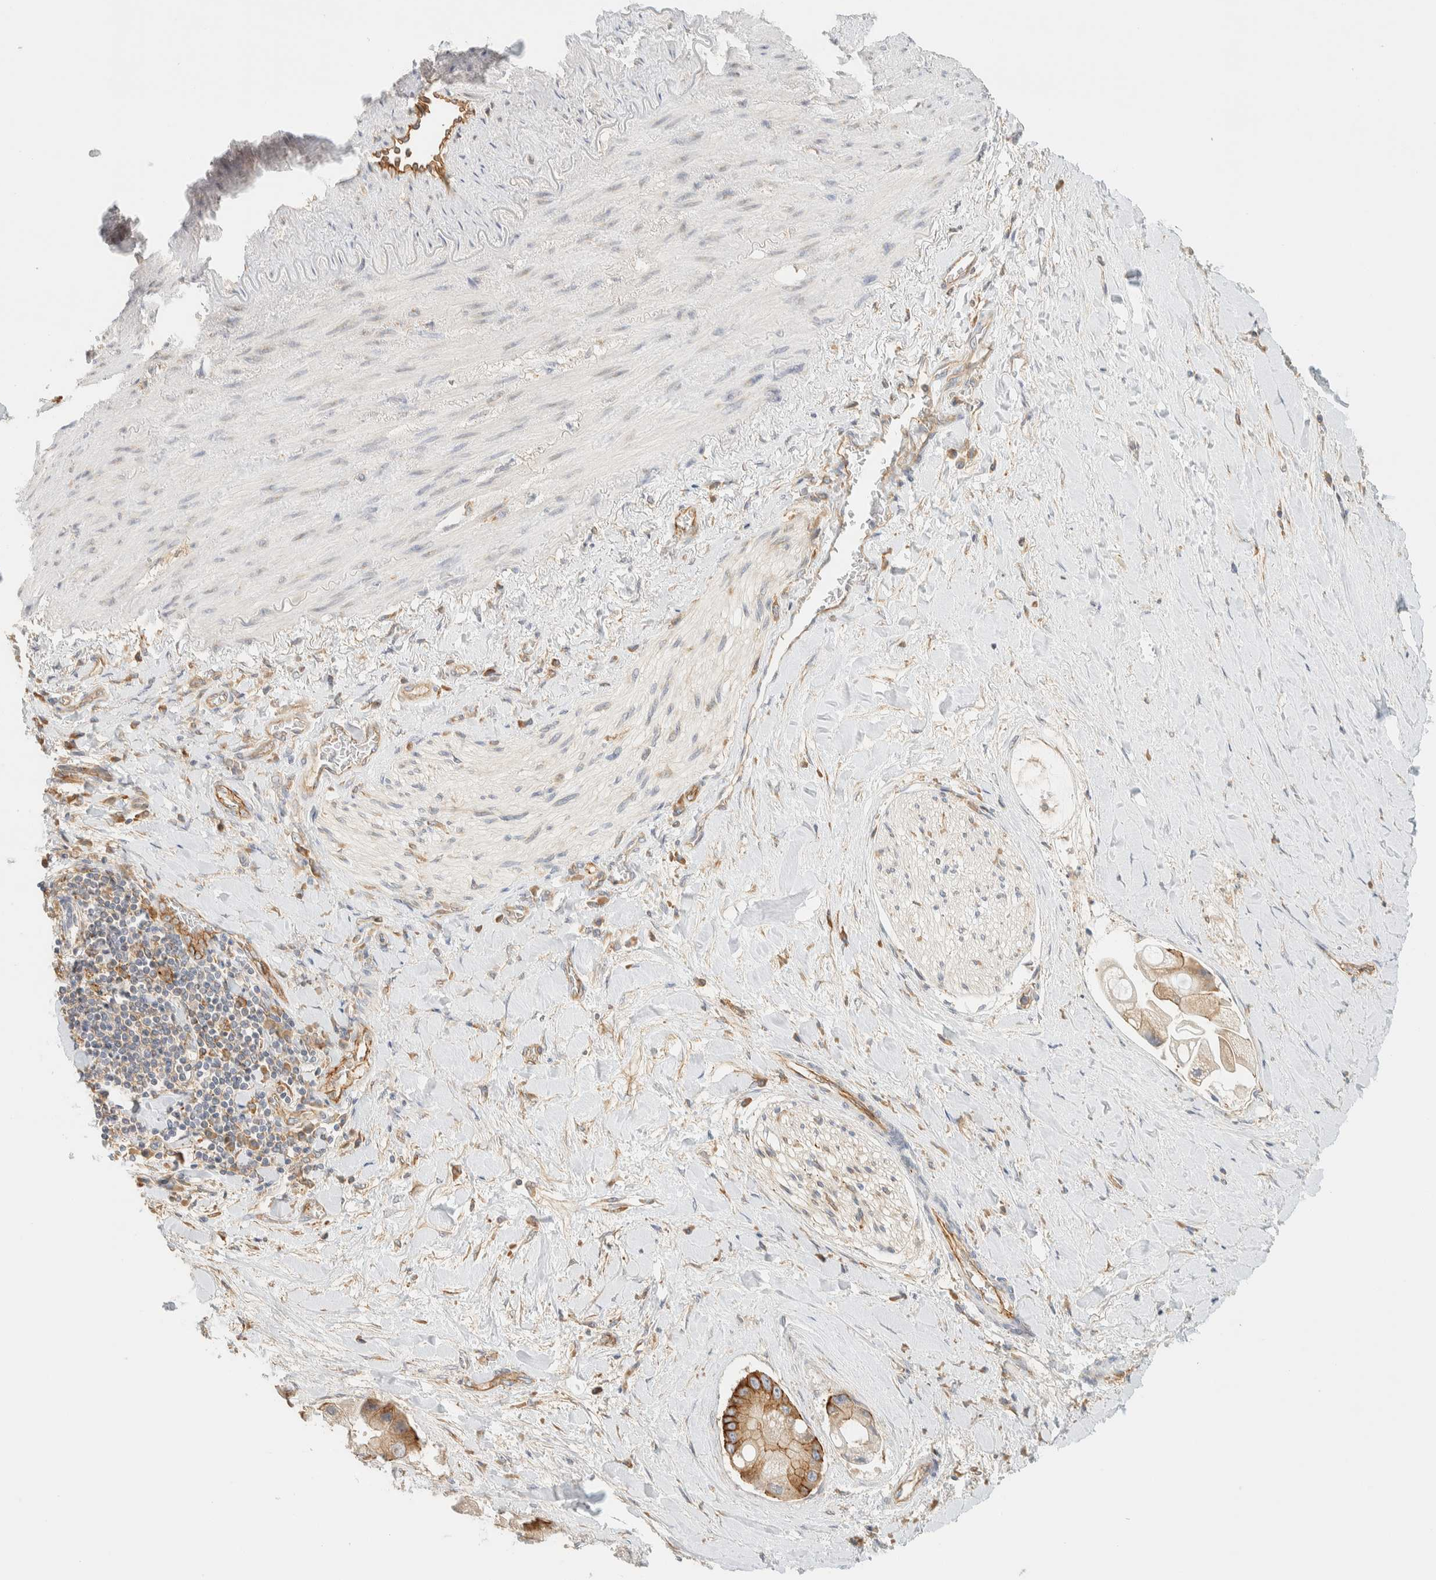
{"staining": {"intensity": "moderate", "quantity": "25%-75%", "location": "cytoplasmic/membranous"}, "tissue": "liver cancer", "cell_type": "Tumor cells", "image_type": "cancer", "snomed": [{"axis": "morphology", "description": "Cholangiocarcinoma"}, {"axis": "topography", "description": "Liver"}], "caption": "Liver cholangiocarcinoma tissue shows moderate cytoplasmic/membranous staining in about 25%-75% of tumor cells, visualized by immunohistochemistry. (Stains: DAB (3,3'-diaminobenzidine) in brown, nuclei in blue, Microscopy: brightfield microscopy at high magnification).", "gene": "LIMA1", "patient": {"sex": "male", "age": 50}}